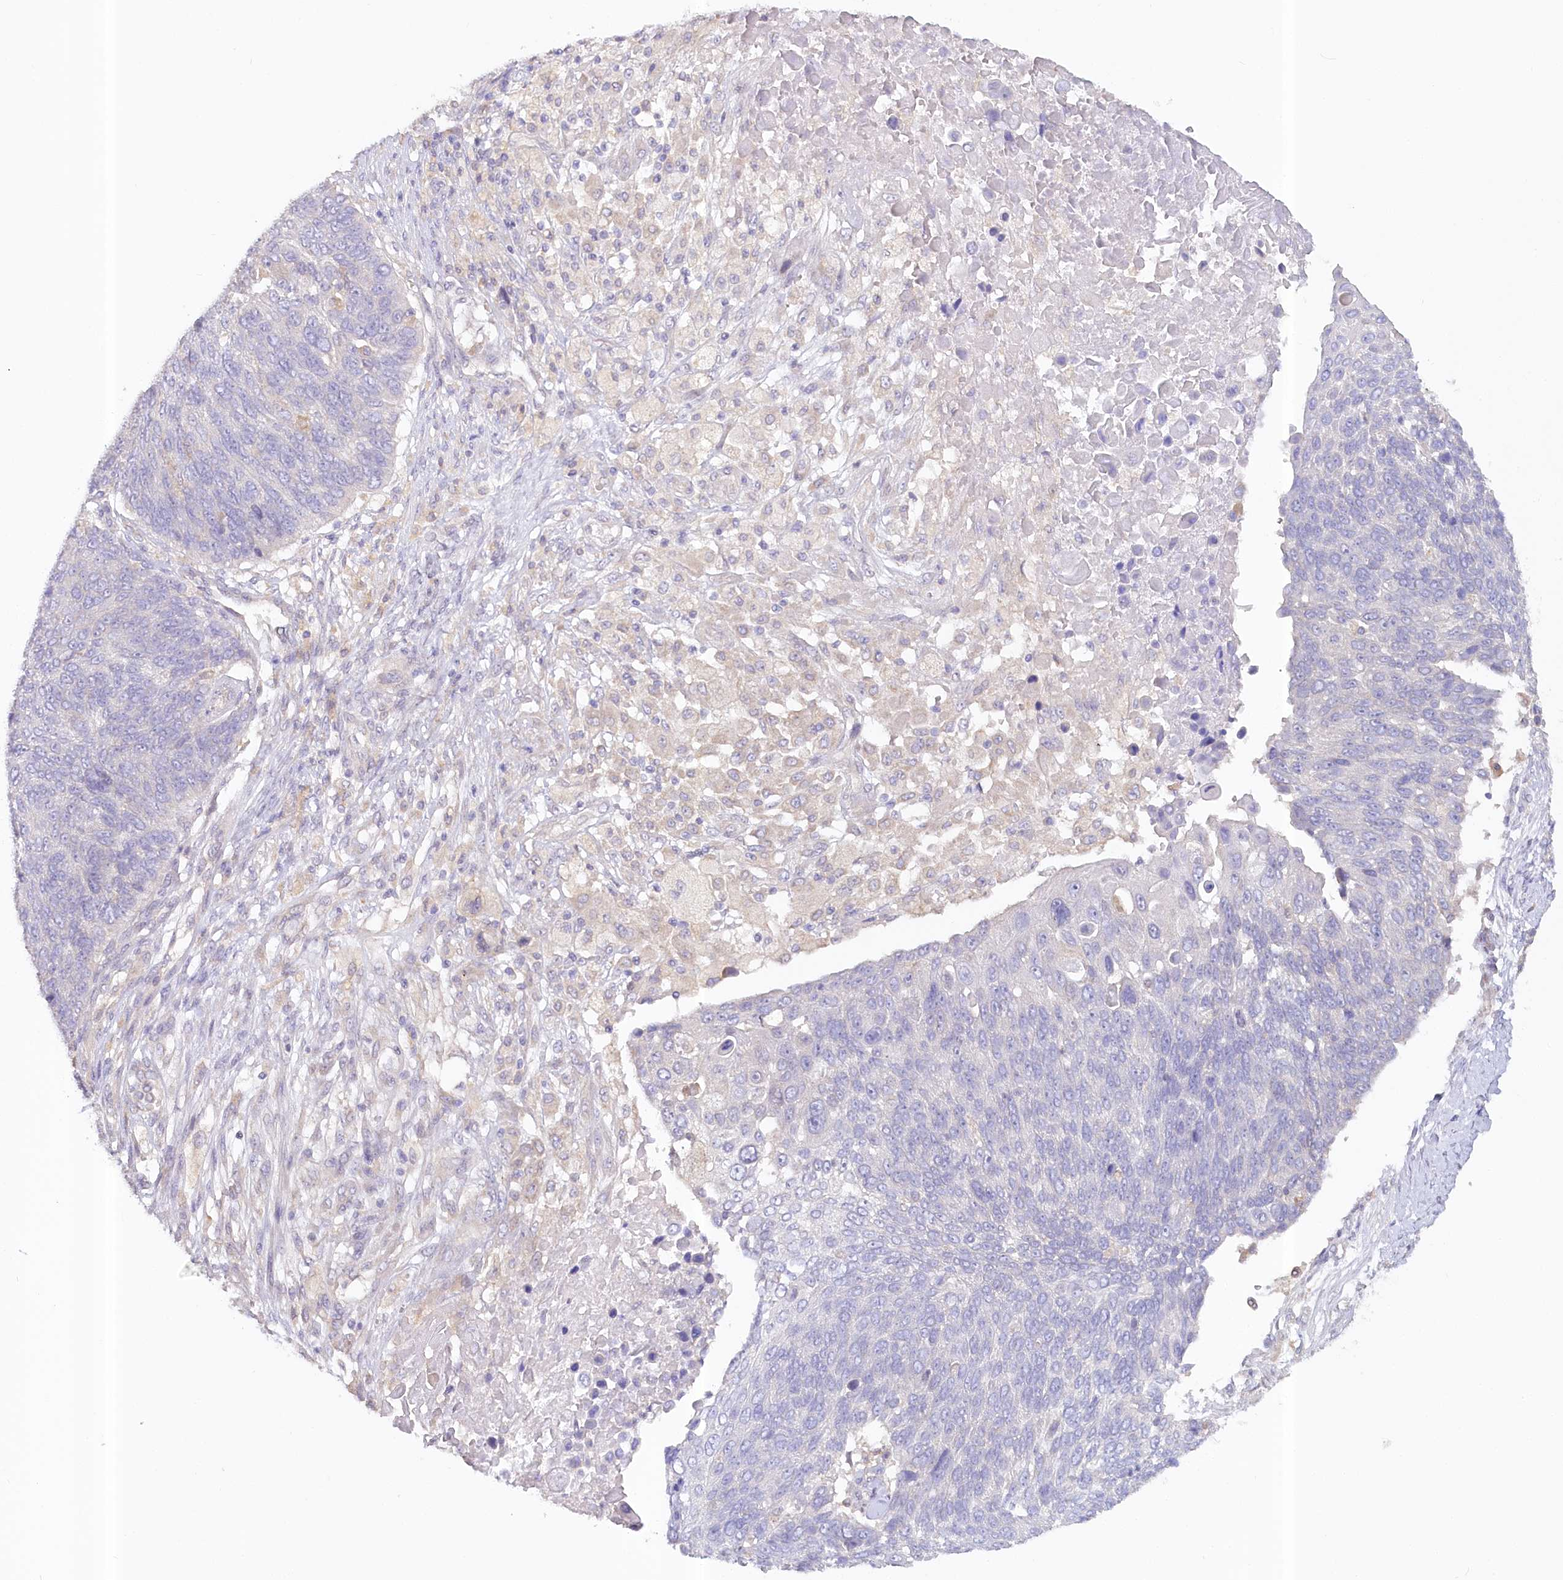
{"staining": {"intensity": "negative", "quantity": "none", "location": "none"}, "tissue": "lung cancer", "cell_type": "Tumor cells", "image_type": "cancer", "snomed": [{"axis": "morphology", "description": "Squamous cell carcinoma, NOS"}, {"axis": "topography", "description": "Lung"}], "caption": "This photomicrograph is of lung cancer (squamous cell carcinoma) stained with IHC to label a protein in brown with the nuclei are counter-stained blue. There is no expression in tumor cells.", "gene": "PAIP2", "patient": {"sex": "male", "age": 66}}